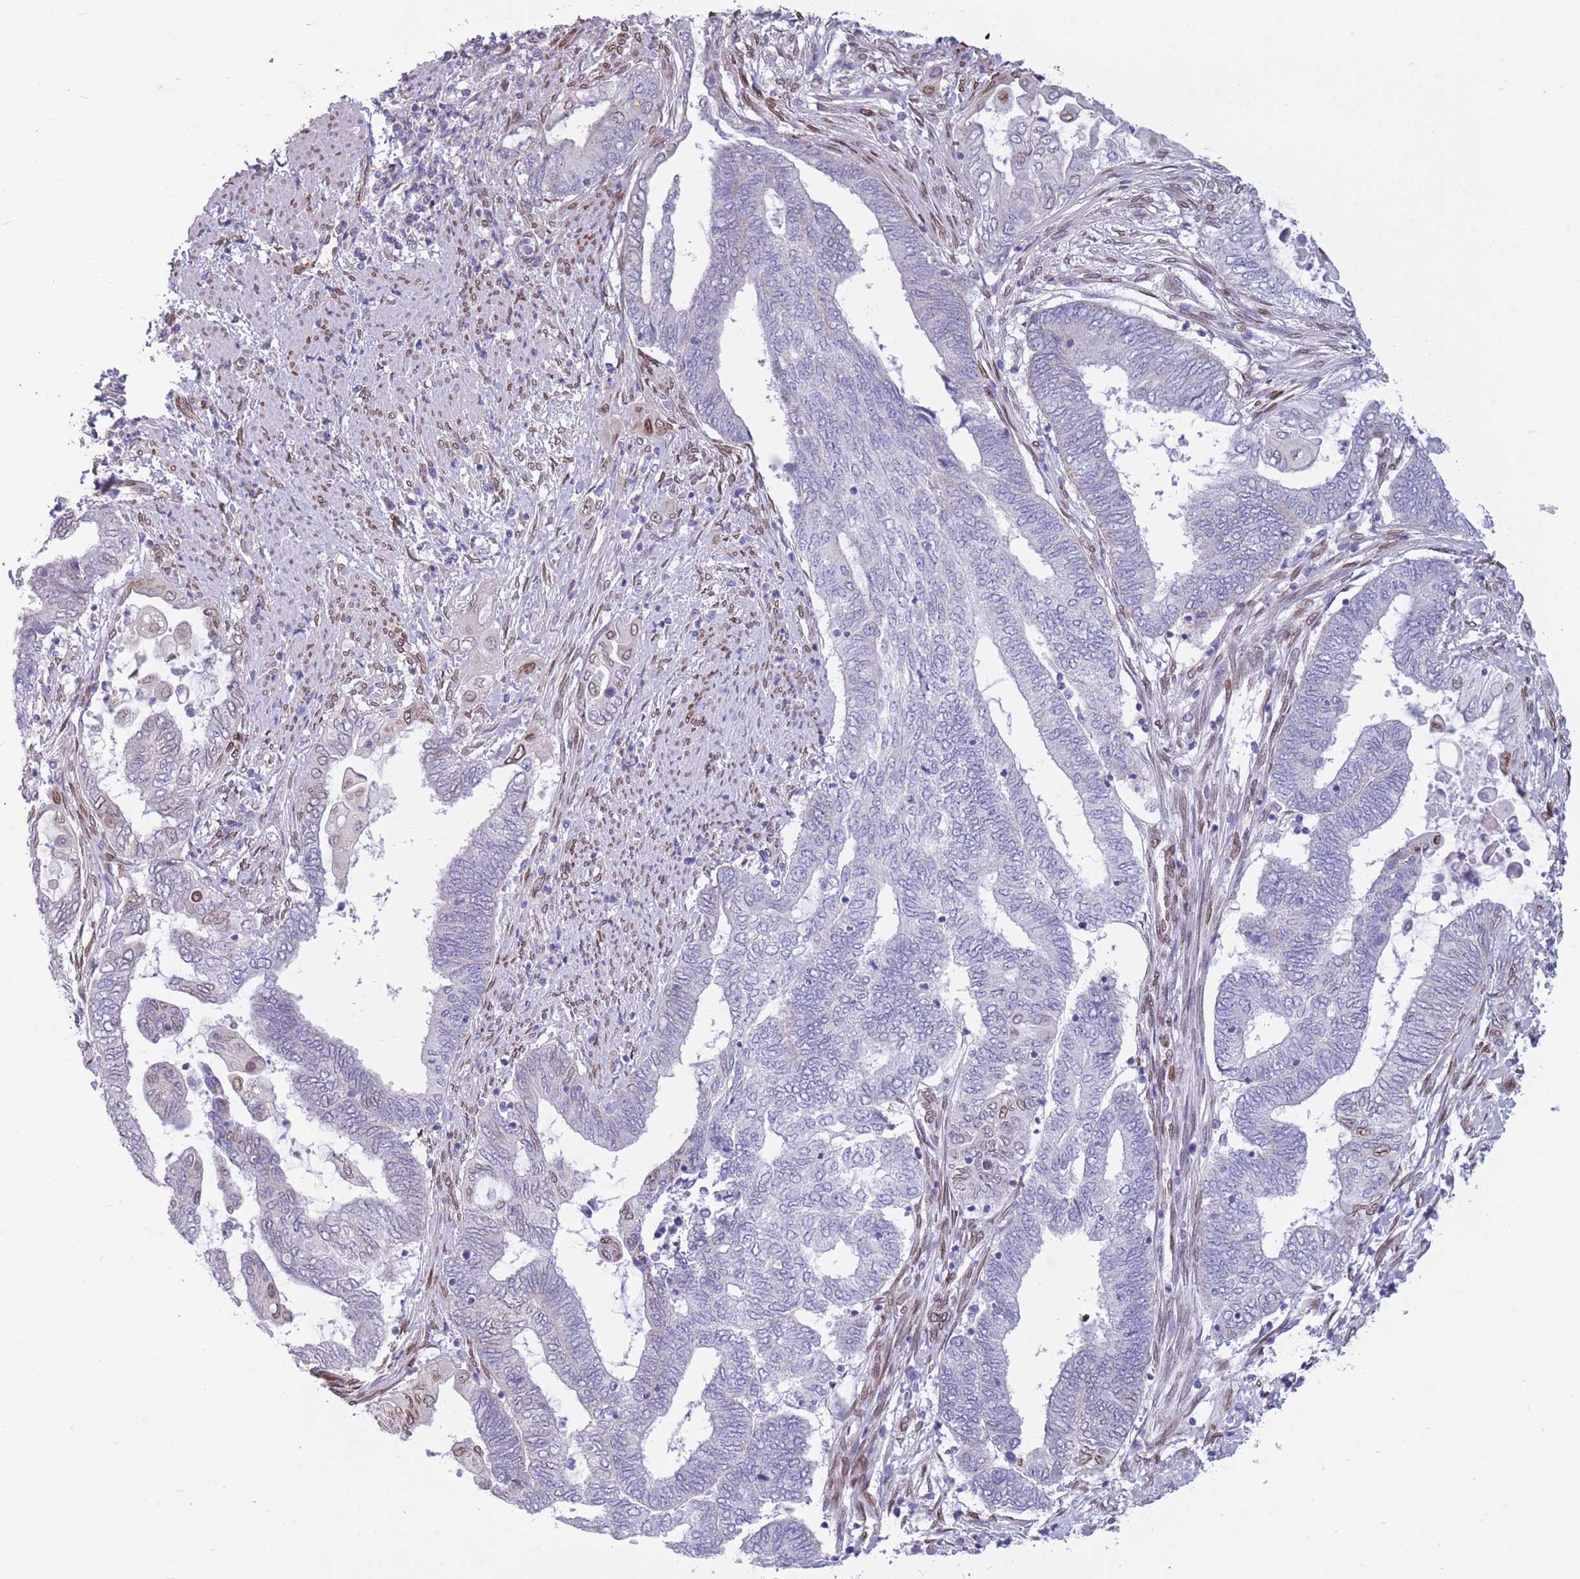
{"staining": {"intensity": "weak", "quantity": "<25%", "location": "nuclear"}, "tissue": "endometrial cancer", "cell_type": "Tumor cells", "image_type": "cancer", "snomed": [{"axis": "morphology", "description": "Adenocarcinoma, NOS"}, {"axis": "topography", "description": "Uterus"}, {"axis": "topography", "description": "Endometrium"}], "caption": "This is a histopathology image of immunohistochemistry staining of adenocarcinoma (endometrial), which shows no positivity in tumor cells.", "gene": "PDHA1", "patient": {"sex": "female", "age": 70}}